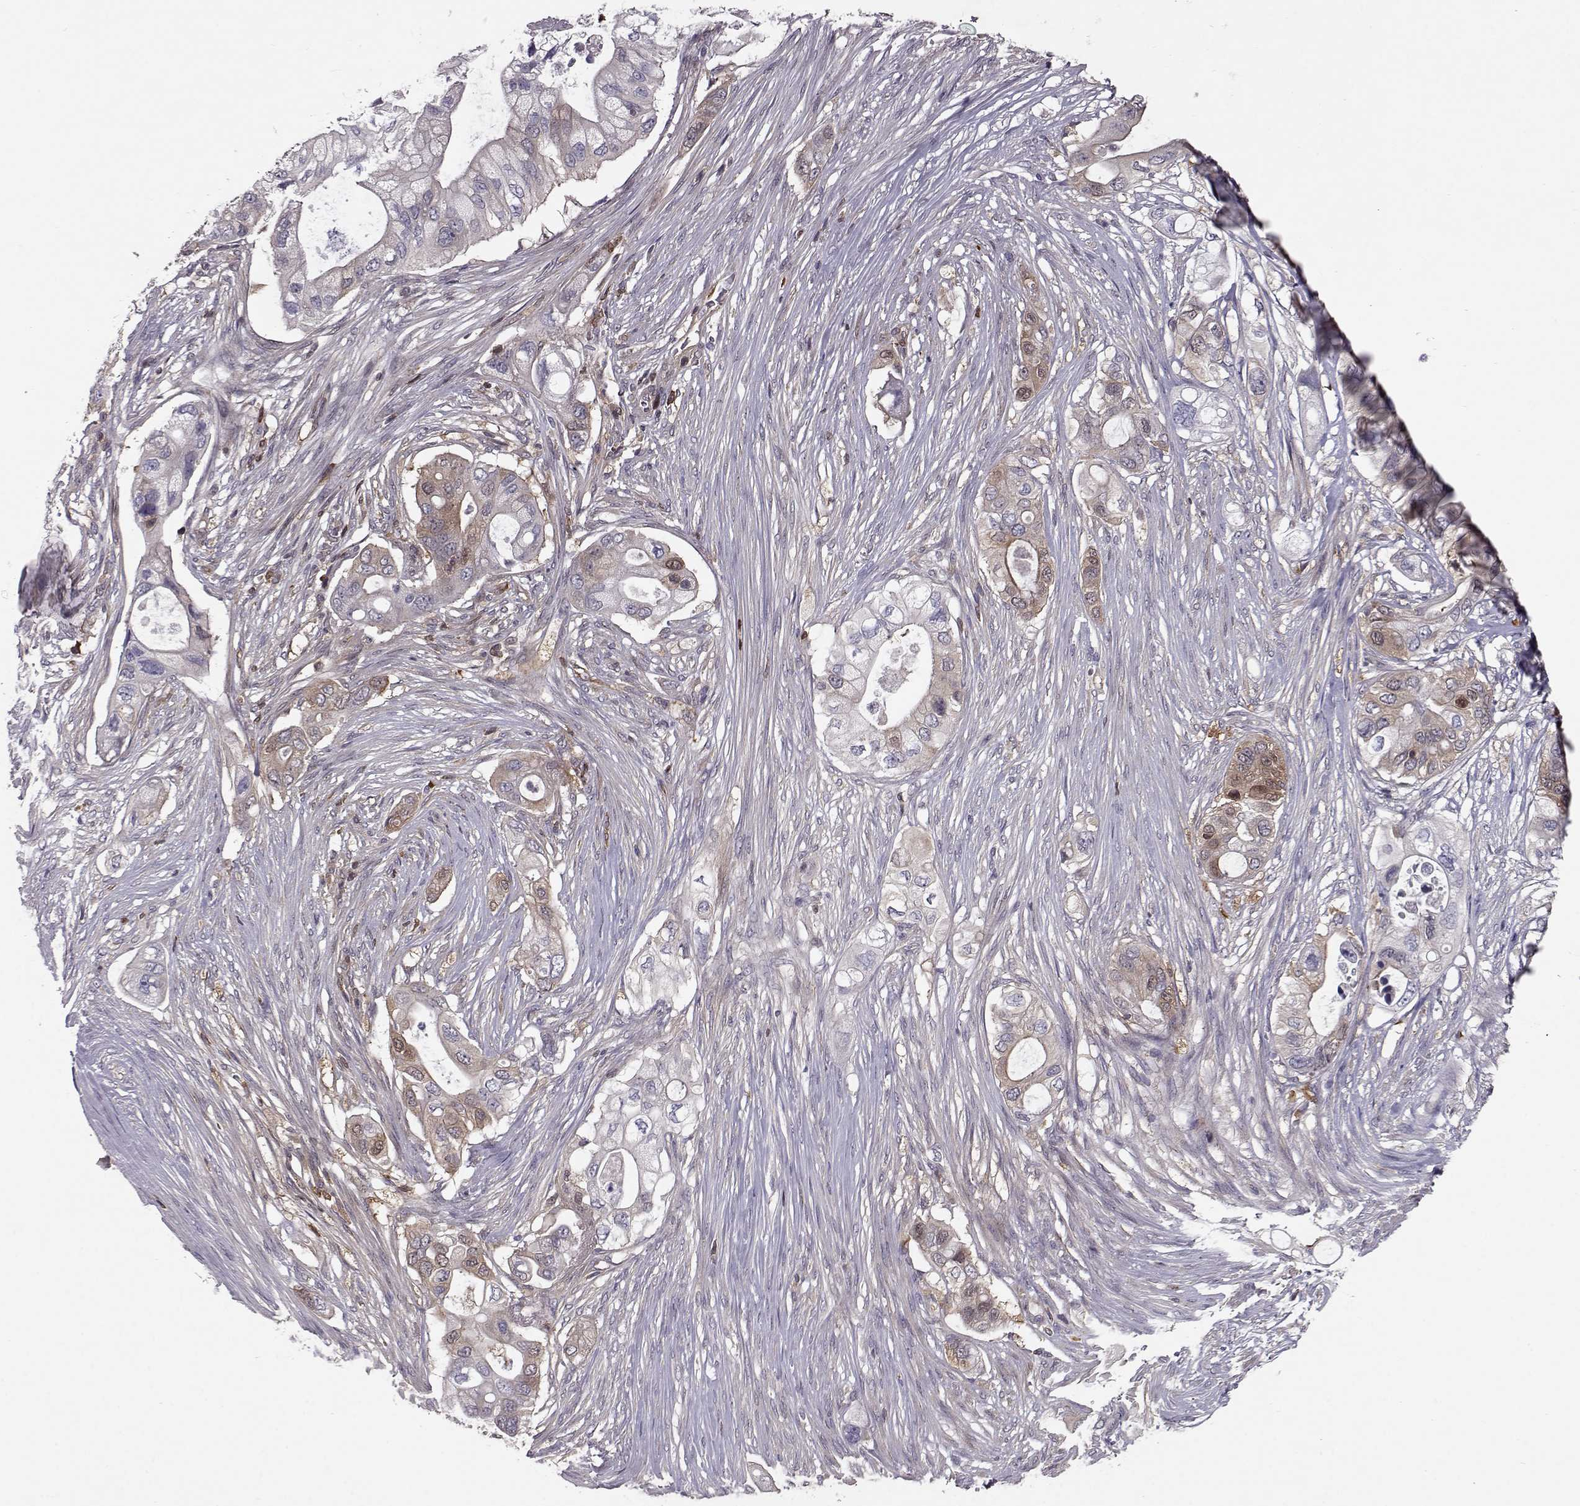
{"staining": {"intensity": "moderate", "quantity": "<25%", "location": "cytoplasmic/membranous"}, "tissue": "pancreatic cancer", "cell_type": "Tumor cells", "image_type": "cancer", "snomed": [{"axis": "morphology", "description": "Adenocarcinoma, NOS"}, {"axis": "topography", "description": "Pancreas"}], "caption": "The photomicrograph exhibits staining of pancreatic cancer, revealing moderate cytoplasmic/membranous protein staining (brown color) within tumor cells.", "gene": "RANBP1", "patient": {"sex": "female", "age": 72}}